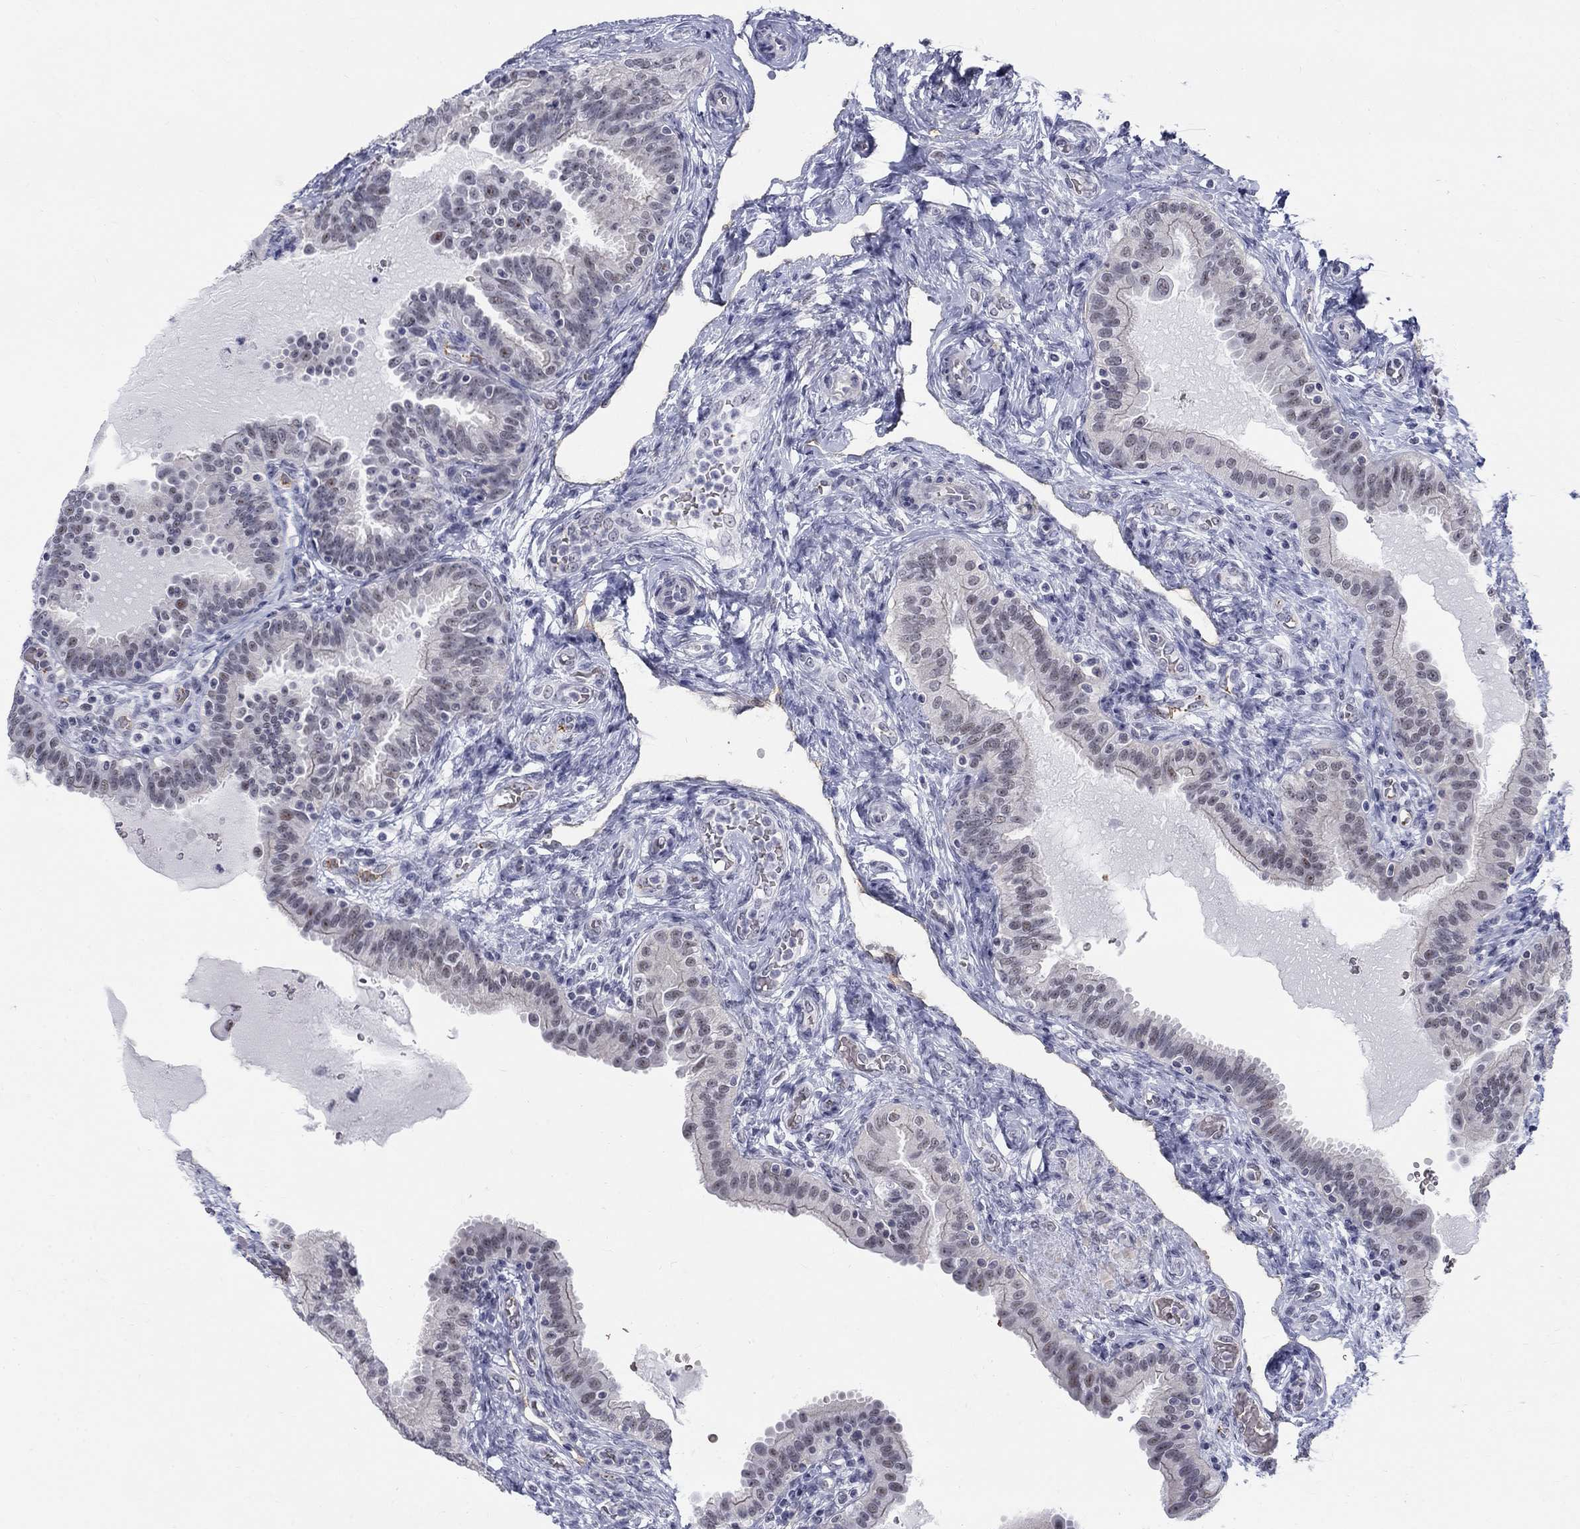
{"staining": {"intensity": "weak", "quantity": "<25%", "location": "nuclear"}, "tissue": "fallopian tube", "cell_type": "Glandular cells", "image_type": "normal", "snomed": [{"axis": "morphology", "description": "Normal tissue, NOS"}, {"axis": "topography", "description": "Fallopian tube"}, {"axis": "topography", "description": "Ovary"}], "caption": "This is an immunohistochemistry histopathology image of unremarkable human fallopian tube. There is no positivity in glandular cells.", "gene": "DMTN", "patient": {"sex": "female", "age": 41}}